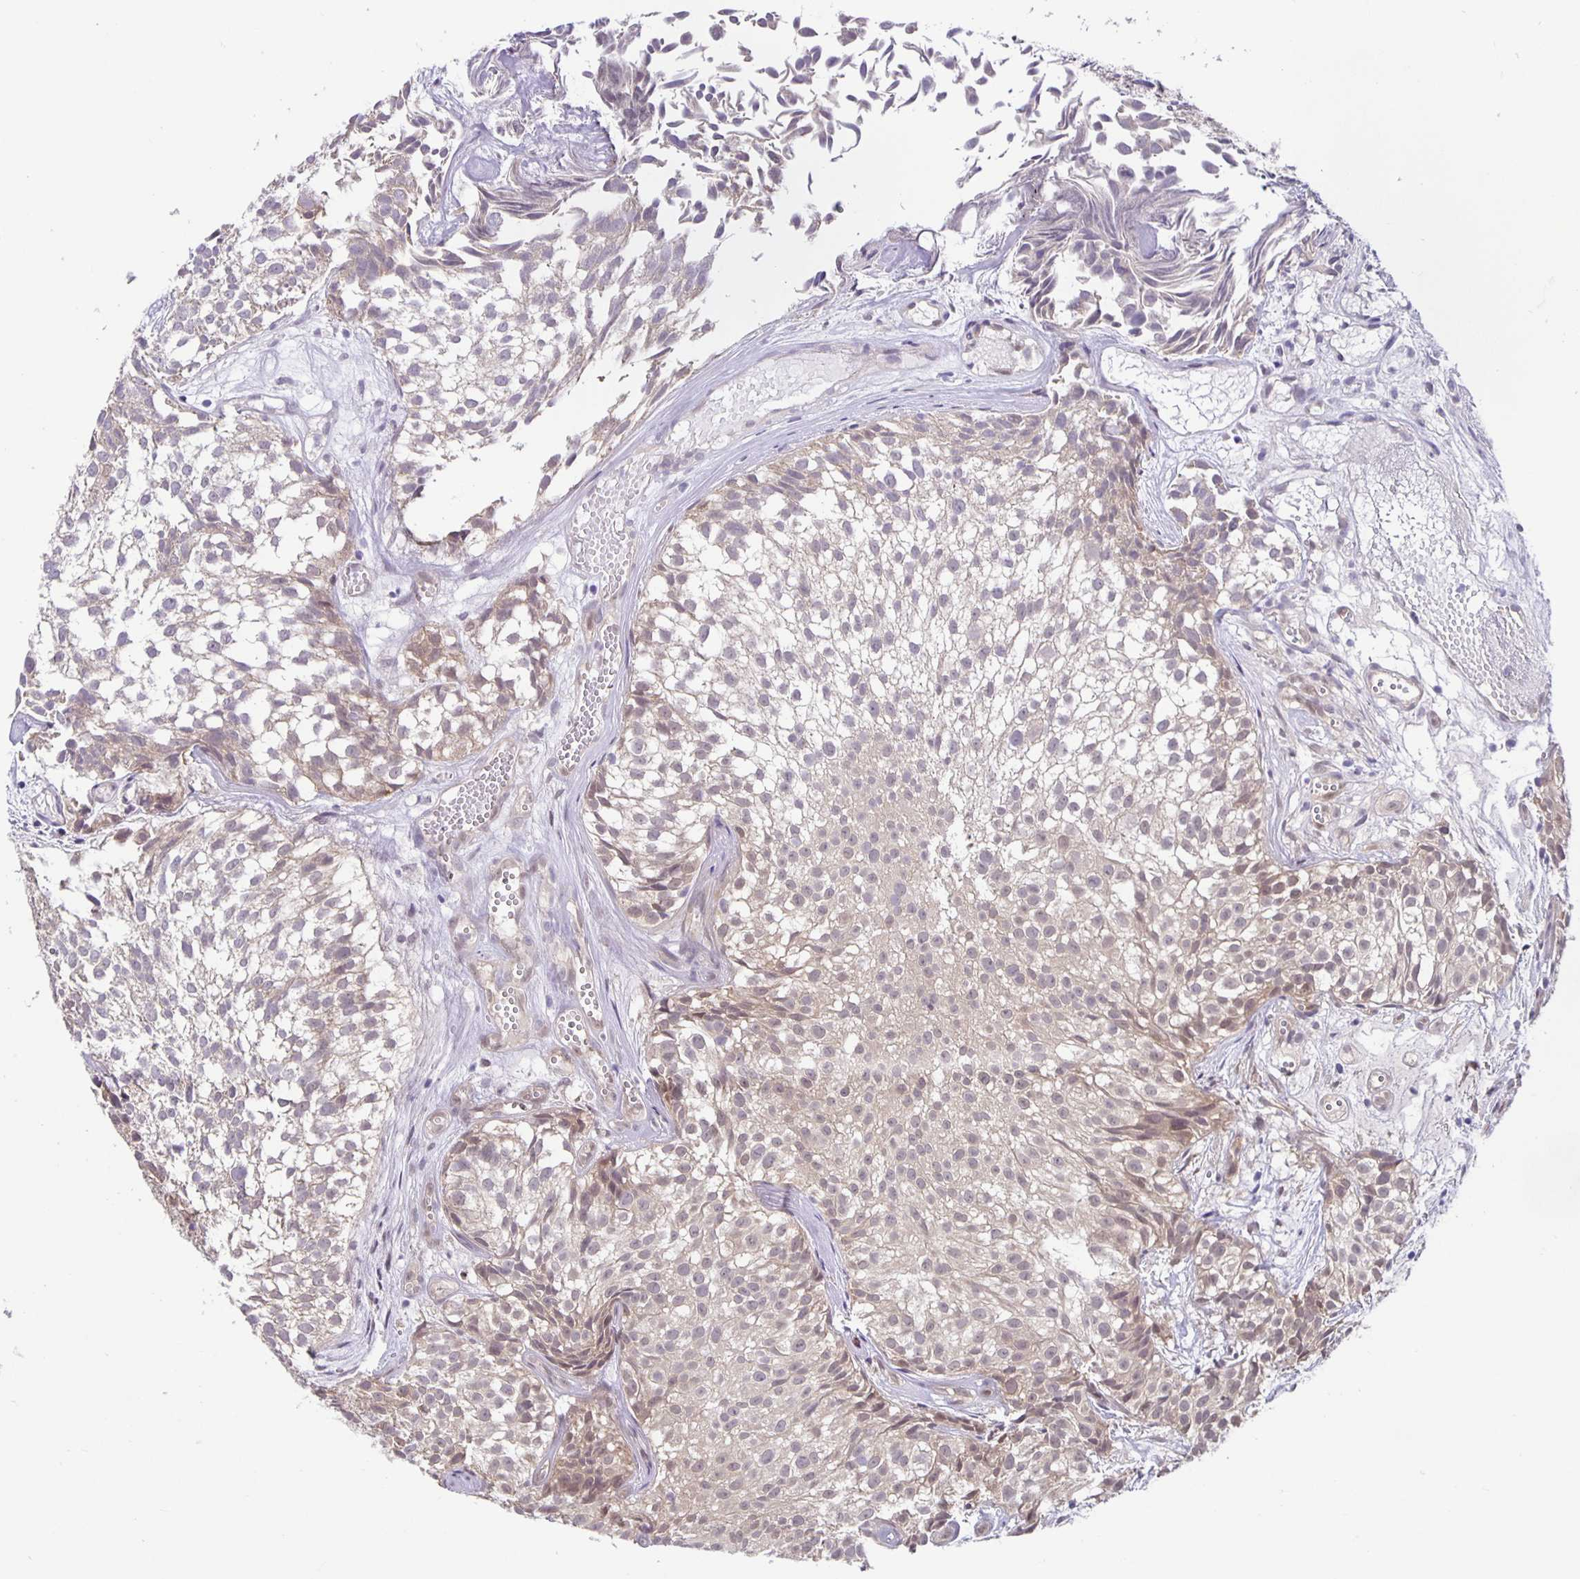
{"staining": {"intensity": "weak", "quantity": "<25%", "location": "cytoplasmic/membranous"}, "tissue": "urothelial cancer", "cell_type": "Tumor cells", "image_type": "cancer", "snomed": [{"axis": "morphology", "description": "Urothelial carcinoma, Low grade"}, {"axis": "topography", "description": "Urinary bladder"}], "caption": "Immunohistochemistry micrograph of neoplastic tissue: human urothelial cancer stained with DAB (3,3'-diaminobenzidine) shows no significant protein expression in tumor cells.", "gene": "TAX1BP3", "patient": {"sex": "male", "age": 70}}